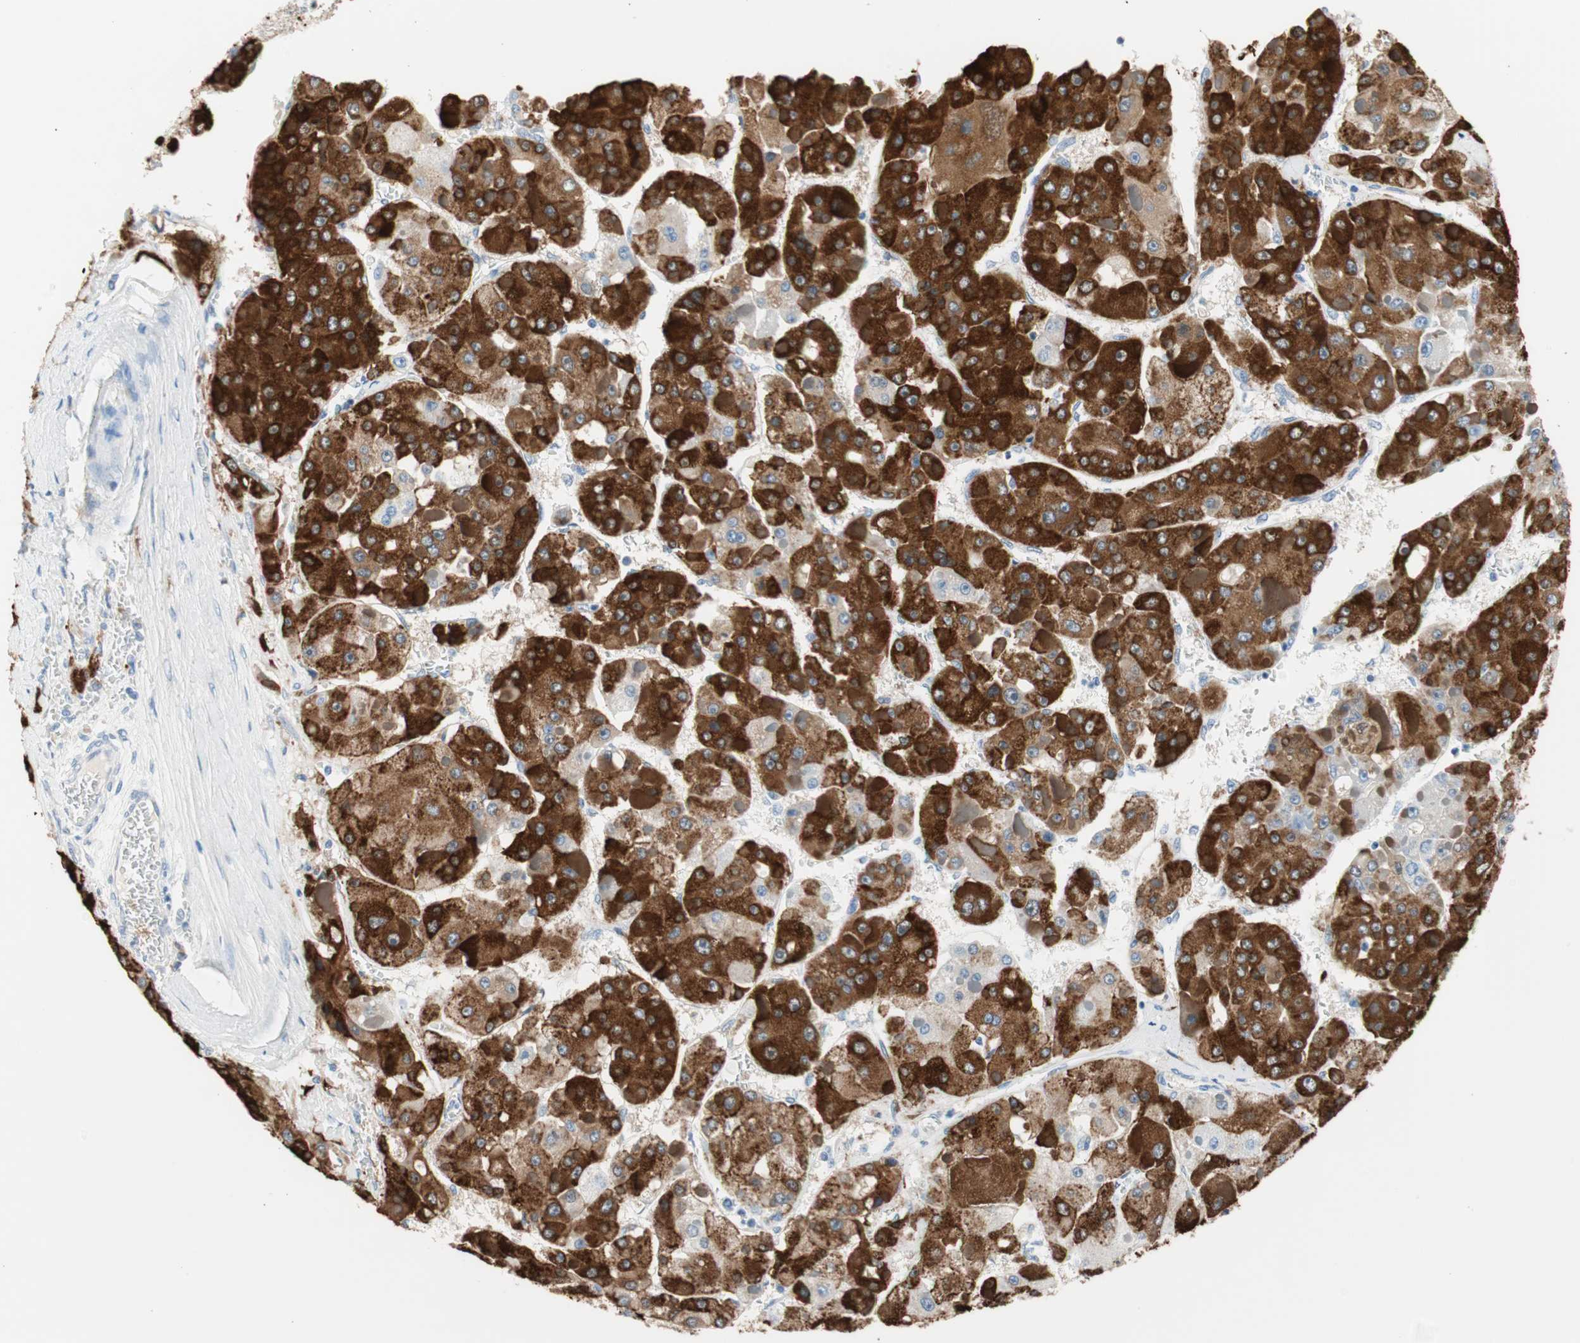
{"staining": {"intensity": "strong", "quantity": ">75%", "location": "cytoplasmic/membranous"}, "tissue": "liver cancer", "cell_type": "Tumor cells", "image_type": "cancer", "snomed": [{"axis": "morphology", "description": "Carcinoma, Hepatocellular, NOS"}, {"axis": "topography", "description": "Liver"}], "caption": "IHC image of neoplastic tissue: hepatocellular carcinoma (liver) stained using IHC reveals high levels of strong protein expression localized specifically in the cytoplasmic/membranous of tumor cells, appearing as a cytoplasmic/membranous brown color.", "gene": "GLUL", "patient": {"sex": "female", "age": 73}}